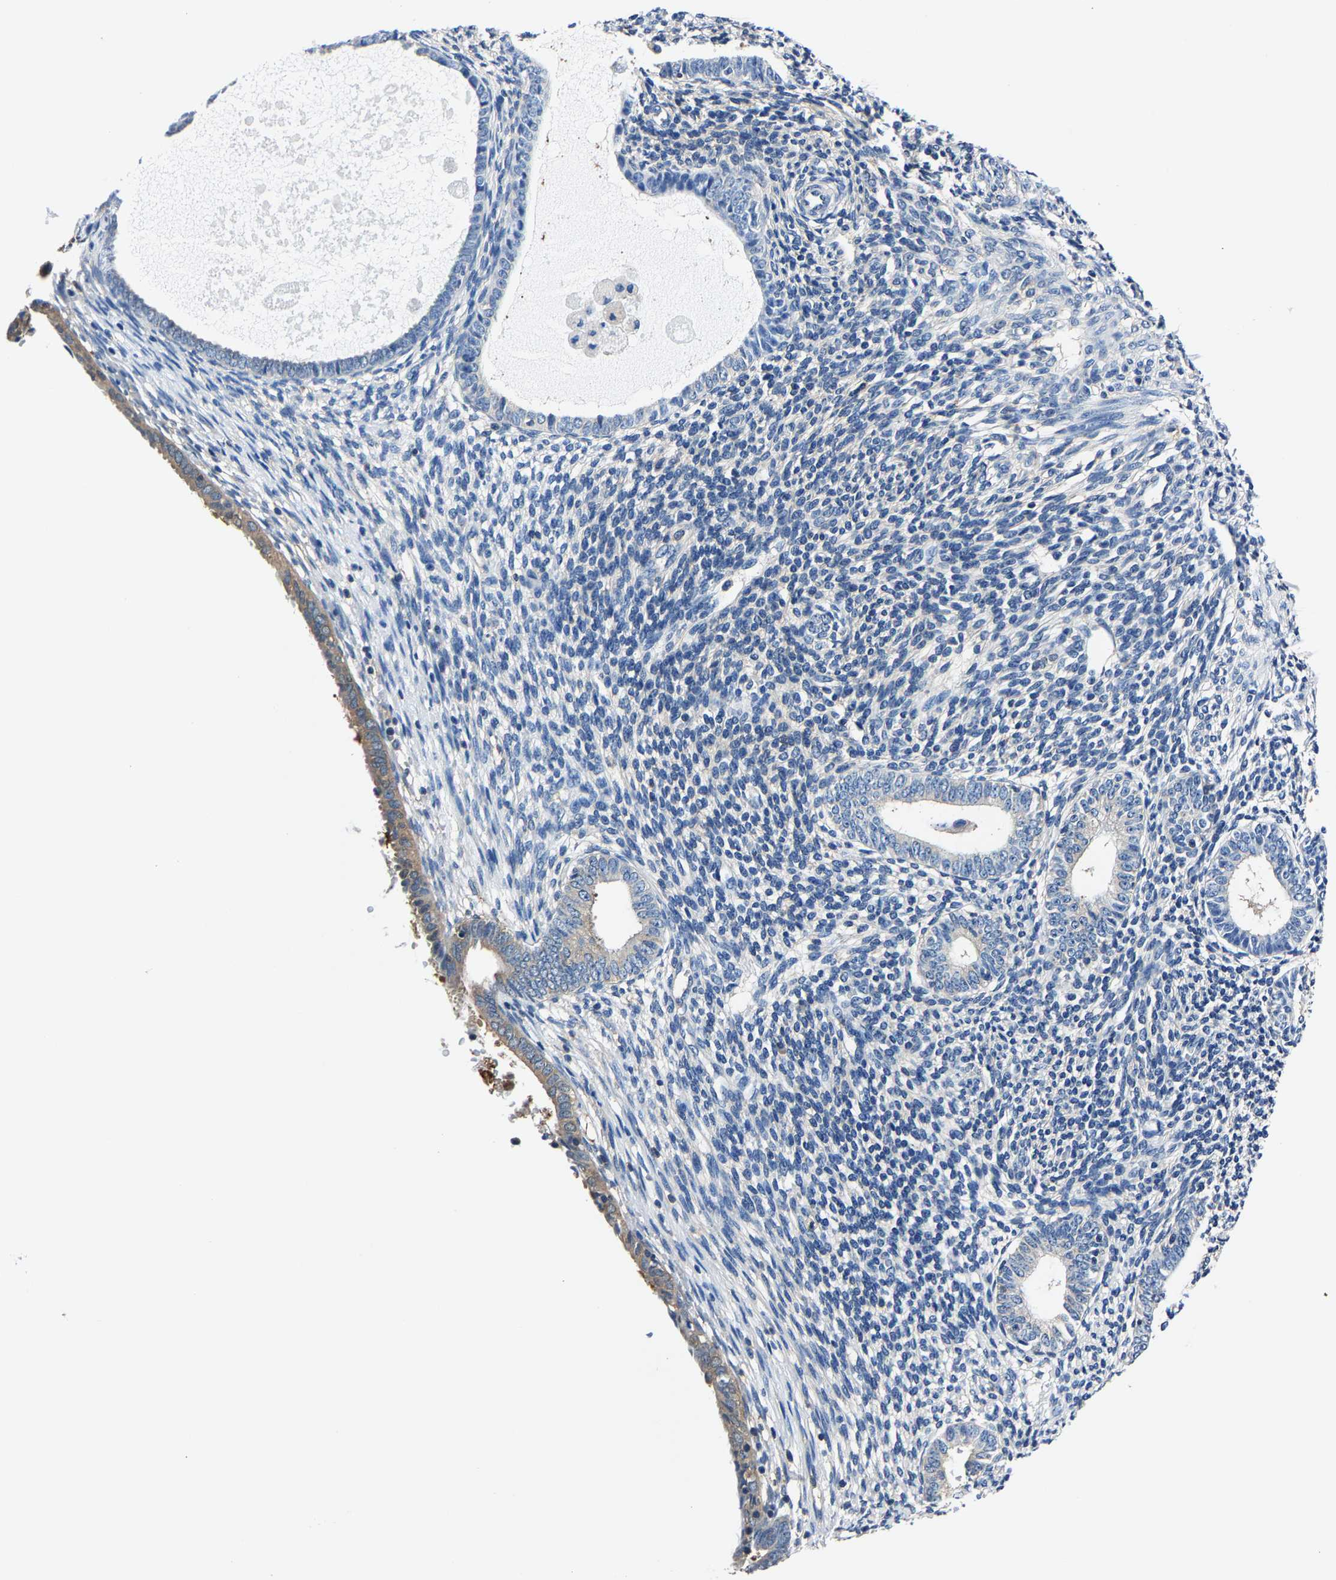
{"staining": {"intensity": "negative", "quantity": "none", "location": "none"}, "tissue": "endometrium", "cell_type": "Cells in endometrial stroma", "image_type": "normal", "snomed": [{"axis": "morphology", "description": "Normal tissue, NOS"}, {"axis": "morphology", "description": "Adenocarcinoma, NOS"}, {"axis": "topography", "description": "Endometrium"}], "caption": "Endometrium was stained to show a protein in brown. There is no significant expression in cells in endometrial stroma. Brightfield microscopy of immunohistochemistry (IHC) stained with DAB (3,3'-diaminobenzidine) (brown) and hematoxylin (blue), captured at high magnification.", "gene": "ALDOB", "patient": {"sex": "female", "age": 57}}